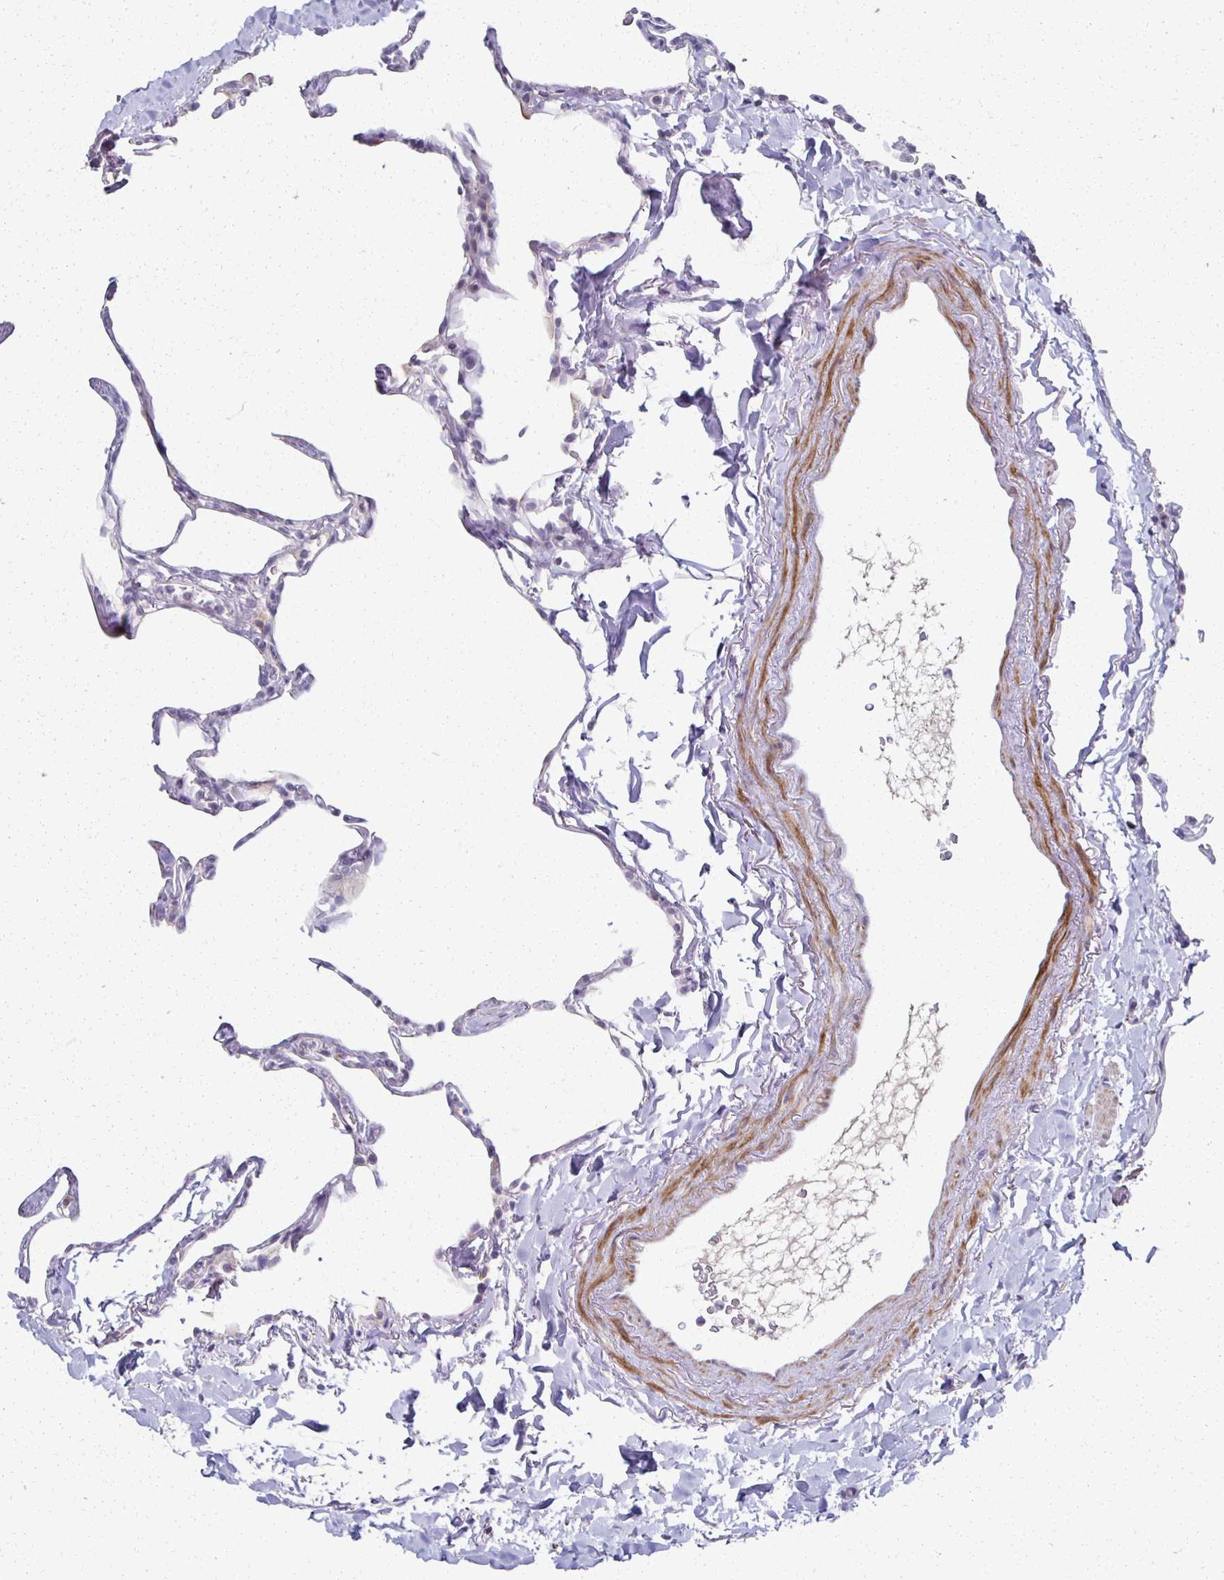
{"staining": {"intensity": "negative", "quantity": "none", "location": "none"}, "tissue": "lung", "cell_type": "Alveolar cells", "image_type": "normal", "snomed": [{"axis": "morphology", "description": "Normal tissue, NOS"}, {"axis": "topography", "description": "Lung"}], "caption": "The immunohistochemistry (IHC) image has no significant positivity in alveolar cells of lung.", "gene": "FOXO4", "patient": {"sex": "male", "age": 65}}